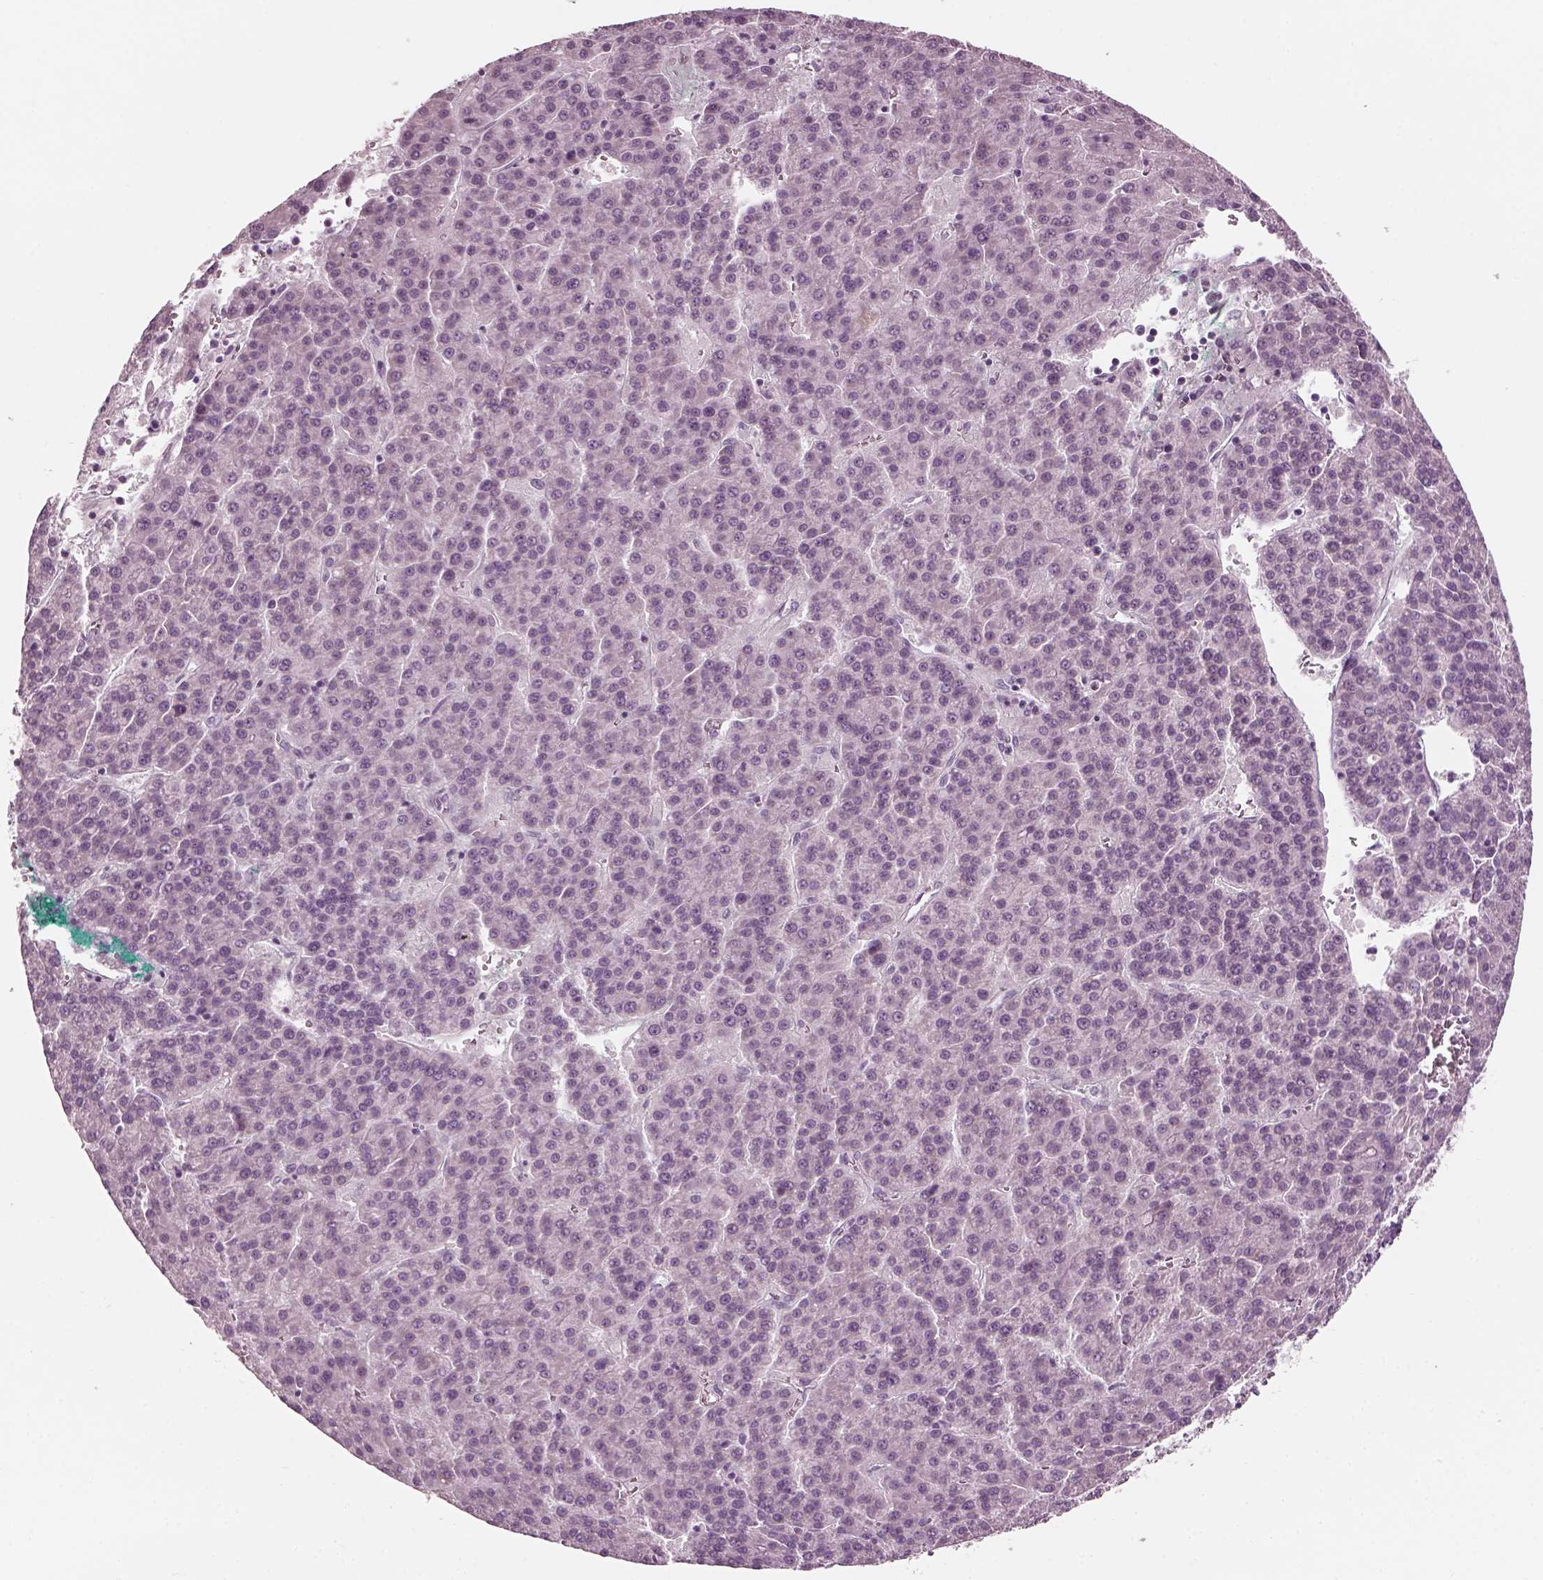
{"staining": {"intensity": "negative", "quantity": "none", "location": "none"}, "tissue": "liver cancer", "cell_type": "Tumor cells", "image_type": "cancer", "snomed": [{"axis": "morphology", "description": "Carcinoma, Hepatocellular, NOS"}, {"axis": "topography", "description": "Liver"}], "caption": "The photomicrograph shows no staining of tumor cells in hepatocellular carcinoma (liver).", "gene": "CNTN1", "patient": {"sex": "female", "age": 58}}